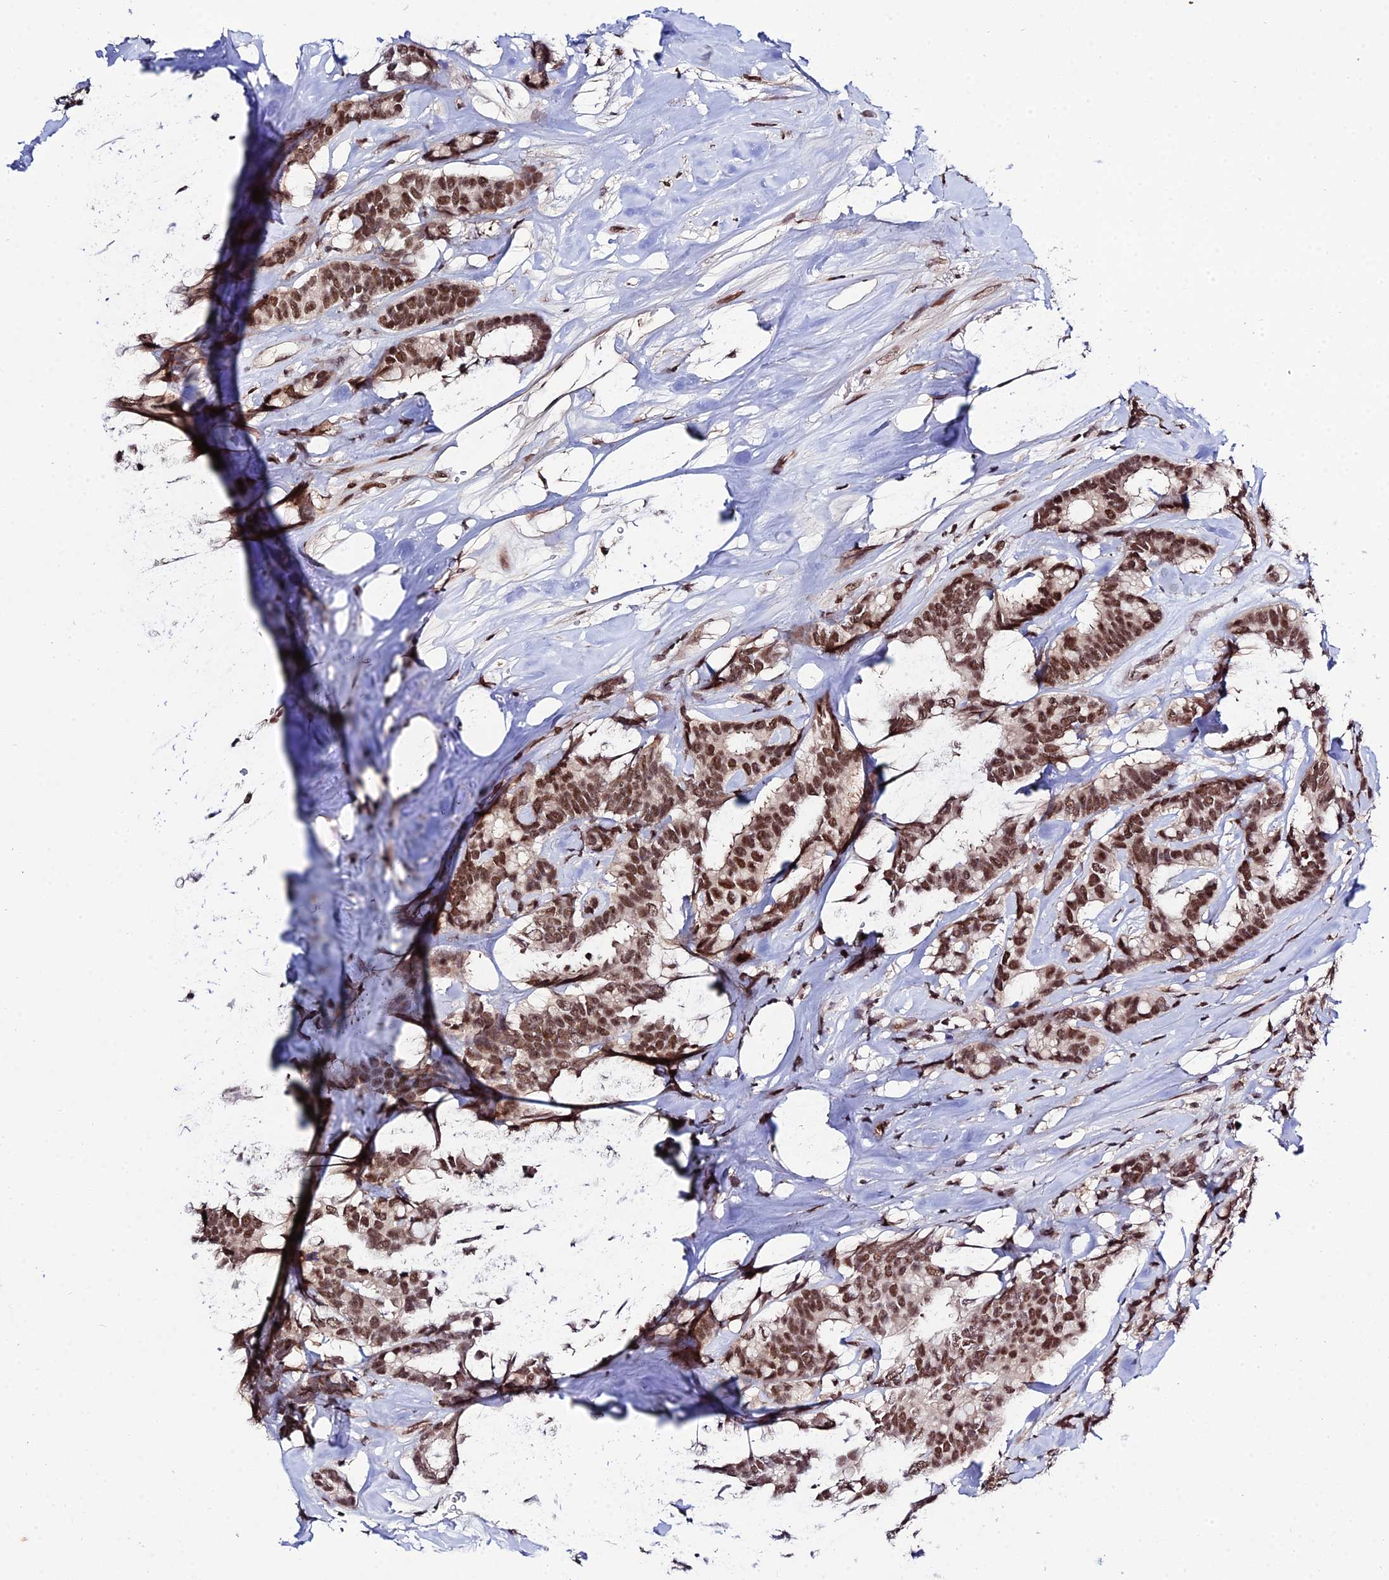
{"staining": {"intensity": "moderate", "quantity": ">75%", "location": "nuclear"}, "tissue": "breast cancer", "cell_type": "Tumor cells", "image_type": "cancer", "snomed": [{"axis": "morphology", "description": "Duct carcinoma"}, {"axis": "topography", "description": "Breast"}], "caption": "This is an image of immunohistochemistry (IHC) staining of invasive ductal carcinoma (breast), which shows moderate staining in the nuclear of tumor cells.", "gene": "SYT15", "patient": {"sex": "female", "age": 87}}